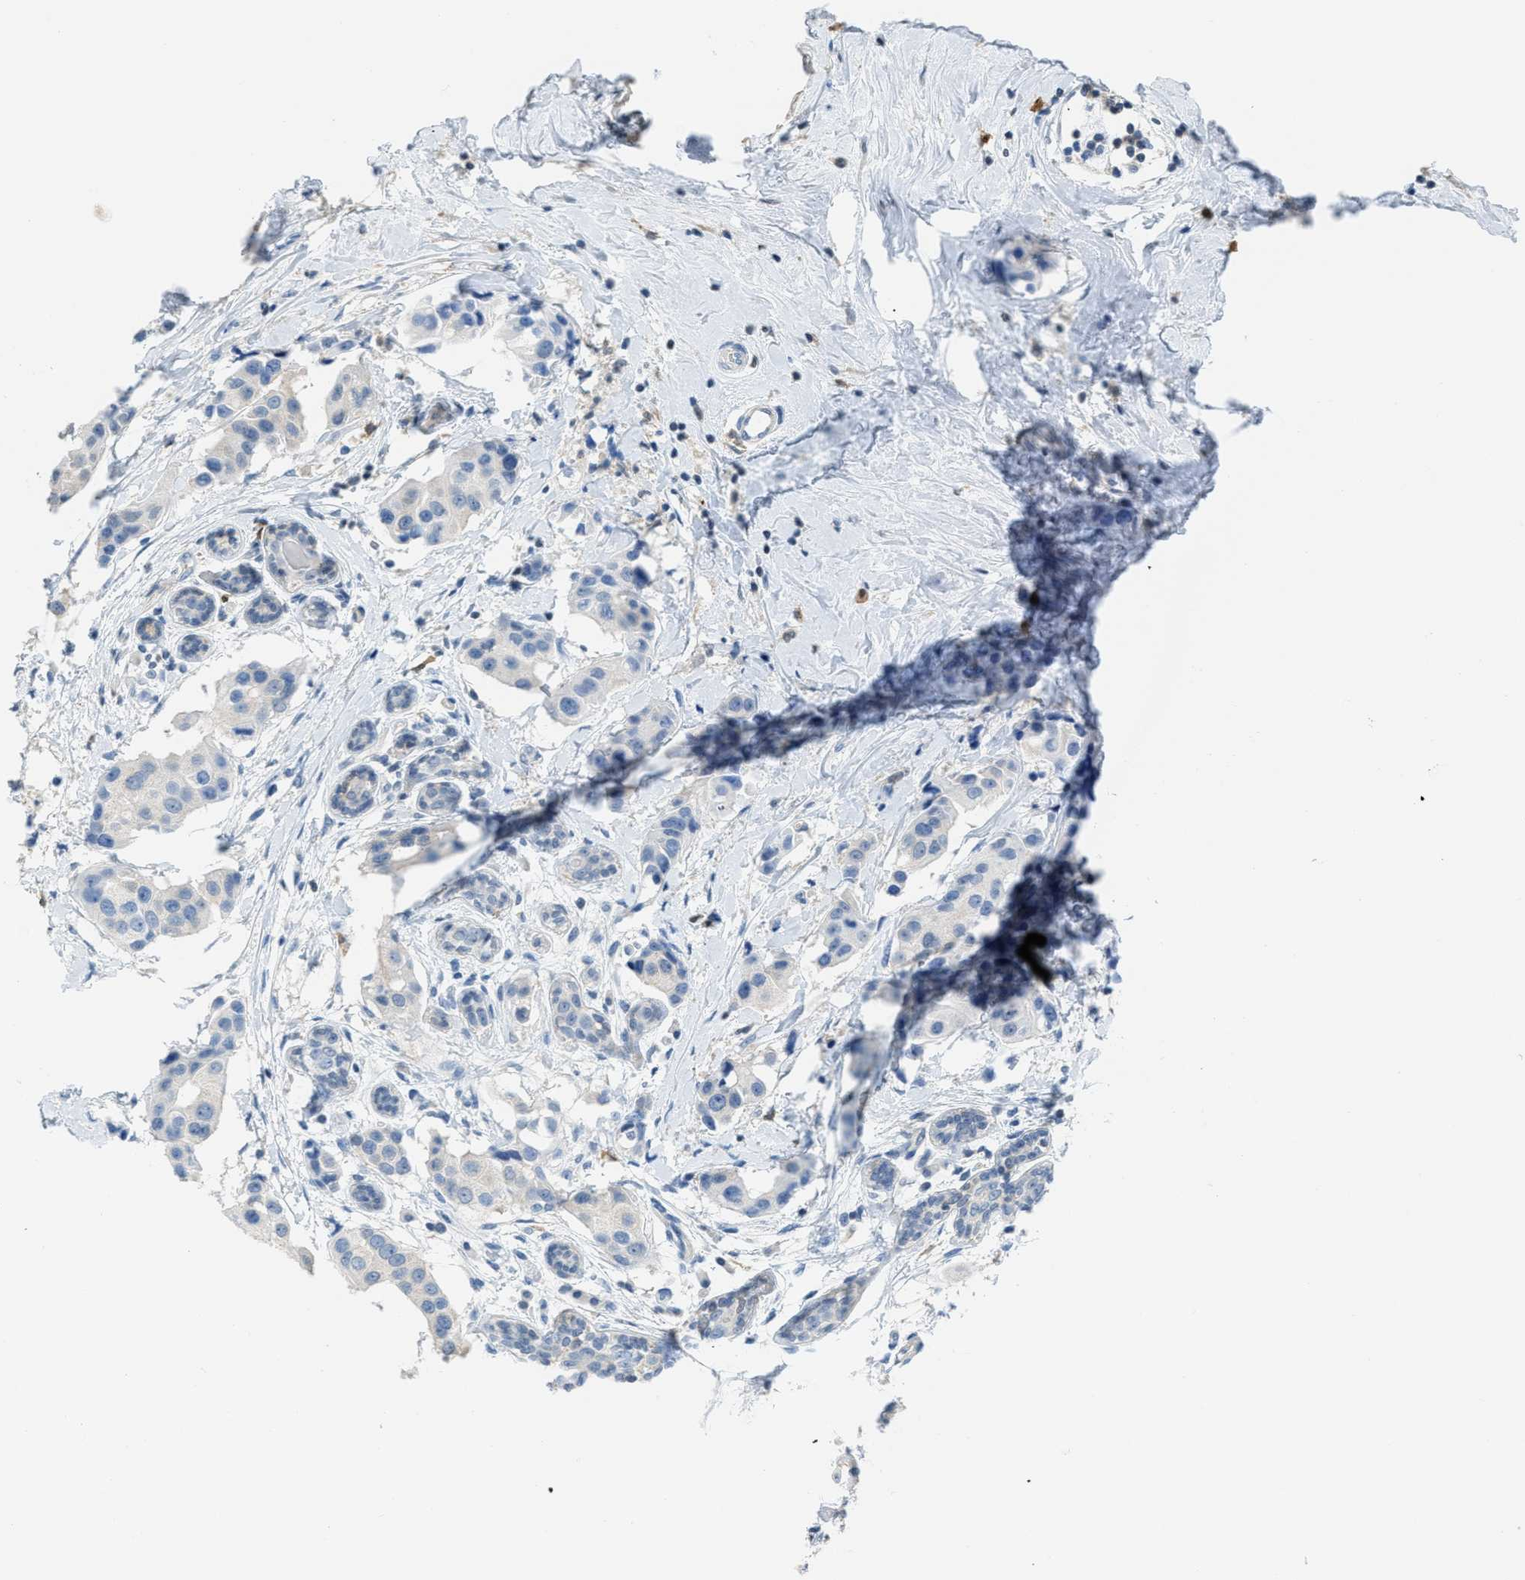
{"staining": {"intensity": "negative", "quantity": "none", "location": "none"}, "tissue": "breast cancer", "cell_type": "Tumor cells", "image_type": "cancer", "snomed": [{"axis": "morphology", "description": "Normal tissue, NOS"}, {"axis": "morphology", "description": "Duct carcinoma"}, {"axis": "topography", "description": "Breast"}], "caption": "The immunohistochemistry (IHC) histopathology image has no significant staining in tumor cells of infiltrating ductal carcinoma (breast) tissue. Nuclei are stained in blue.", "gene": "SERPINB1", "patient": {"sex": "female", "age": 39}}